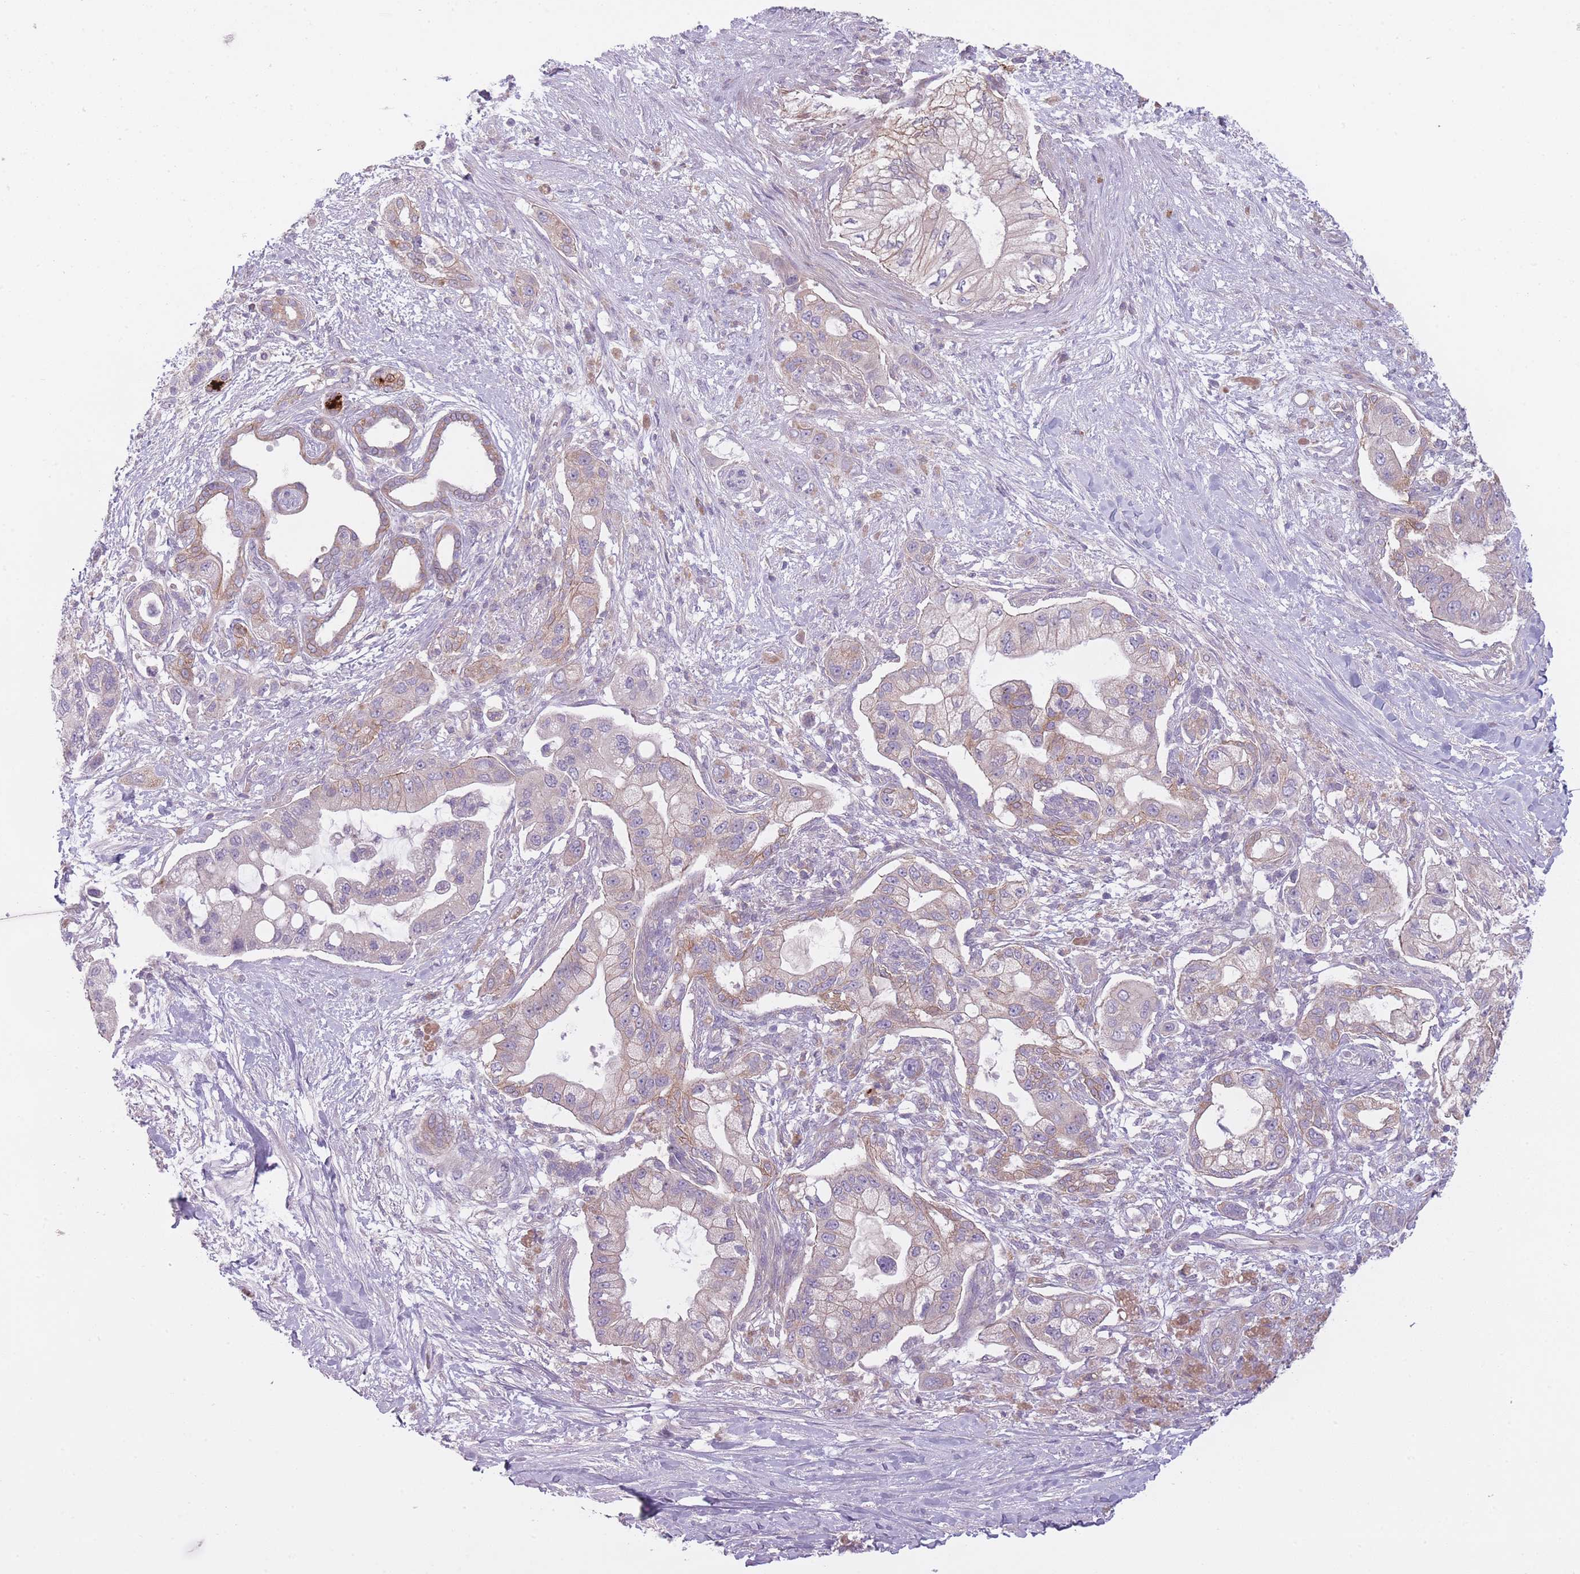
{"staining": {"intensity": "weak", "quantity": "<25%", "location": "cytoplasmic/membranous"}, "tissue": "pancreatic cancer", "cell_type": "Tumor cells", "image_type": "cancer", "snomed": [{"axis": "morphology", "description": "Adenocarcinoma, NOS"}, {"axis": "topography", "description": "Pancreas"}], "caption": "Tumor cells show no significant protein expression in adenocarcinoma (pancreatic). Brightfield microscopy of immunohistochemistry stained with DAB (3,3'-diaminobenzidine) (brown) and hematoxylin (blue), captured at high magnification.", "gene": "NT5DC2", "patient": {"sex": "male", "age": 57}}